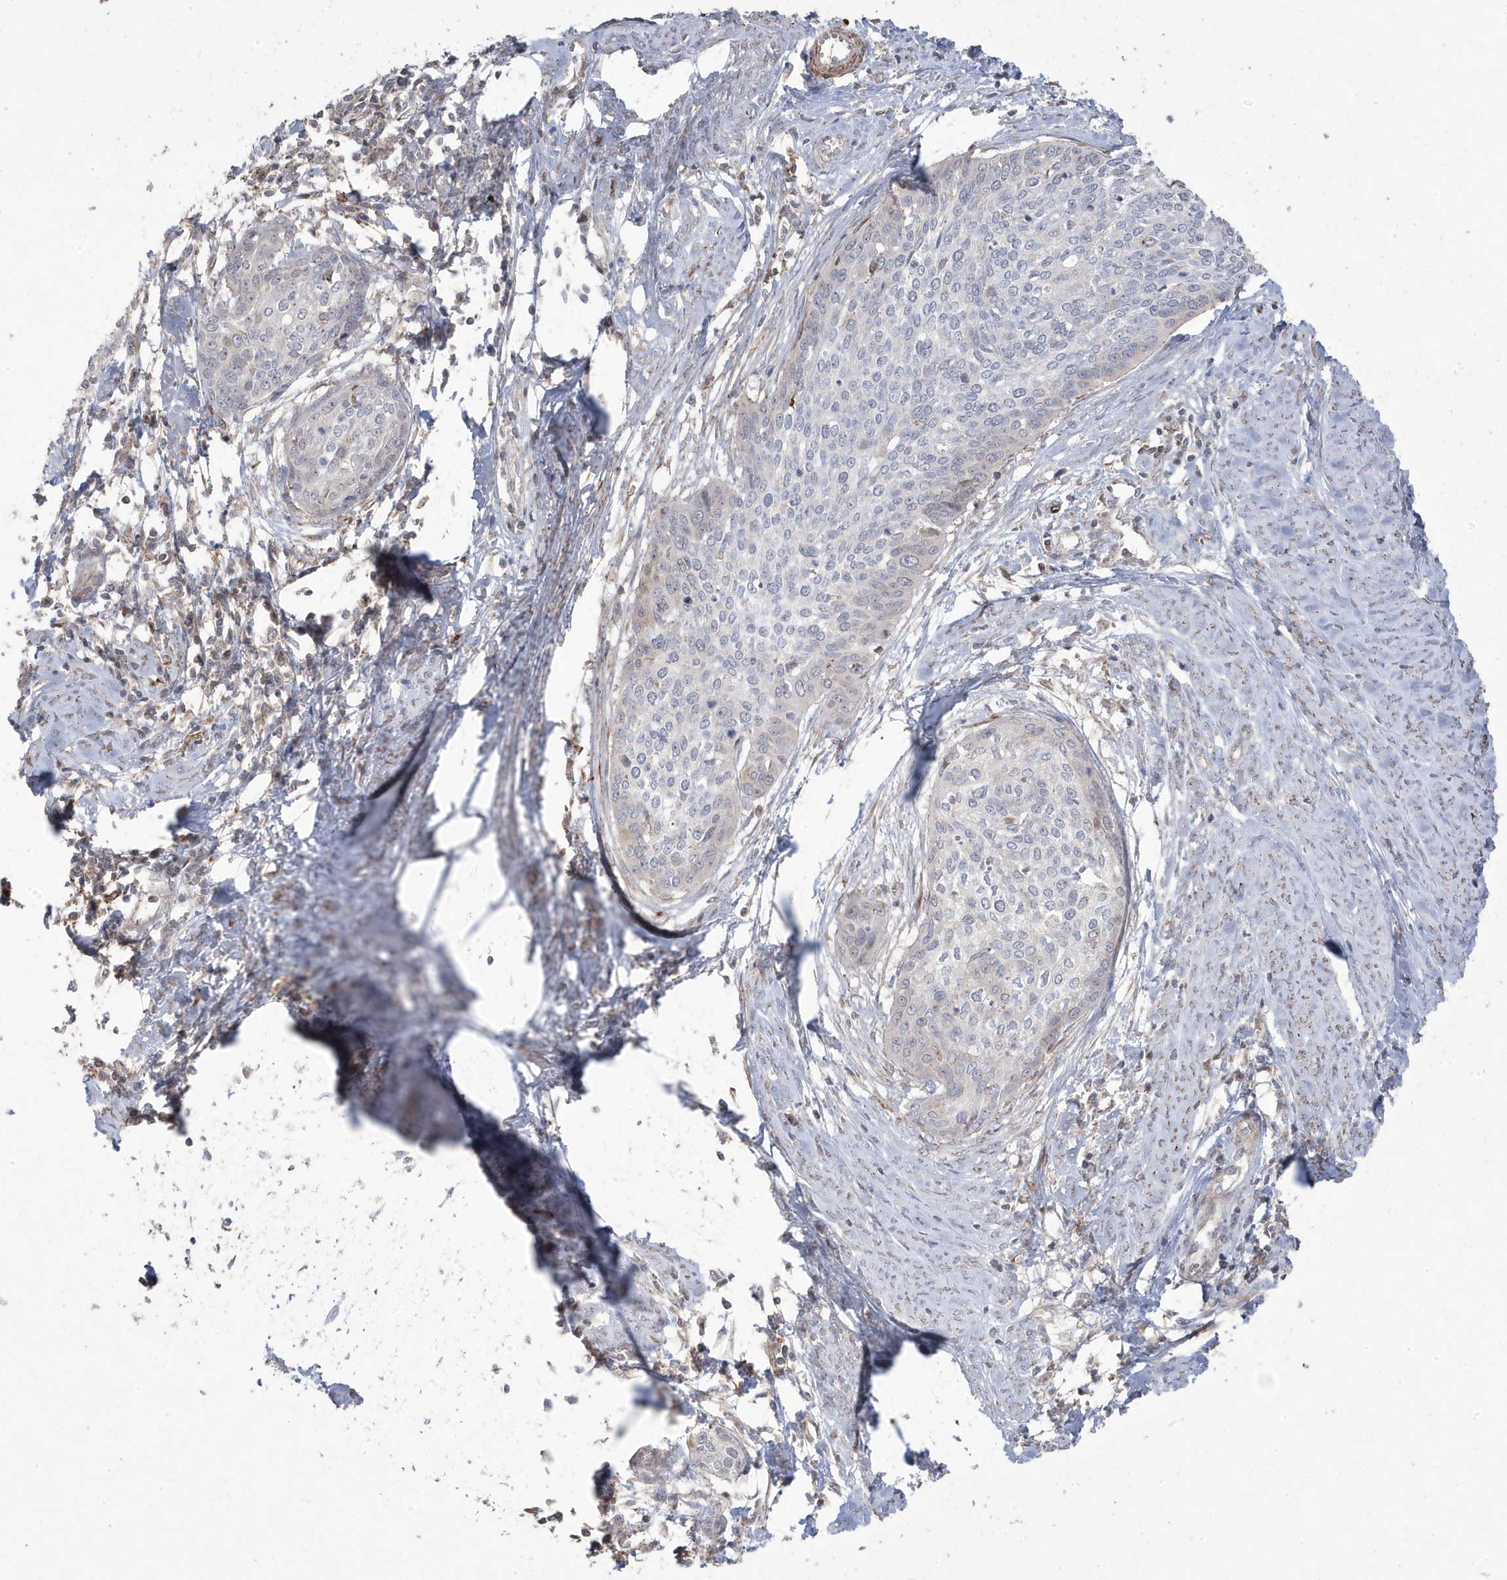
{"staining": {"intensity": "negative", "quantity": "none", "location": "none"}, "tissue": "cervical cancer", "cell_type": "Tumor cells", "image_type": "cancer", "snomed": [{"axis": "morphology", "description": "Squamous cell carcinoma, NOS"}, {"axis": "topography", "description": "Cervix"}], "caption": "IHC of human cervical cancer shows no positivity in tumor cells.", "gene": "CETN3", "patient": {"sex": "female", "age": 37}}